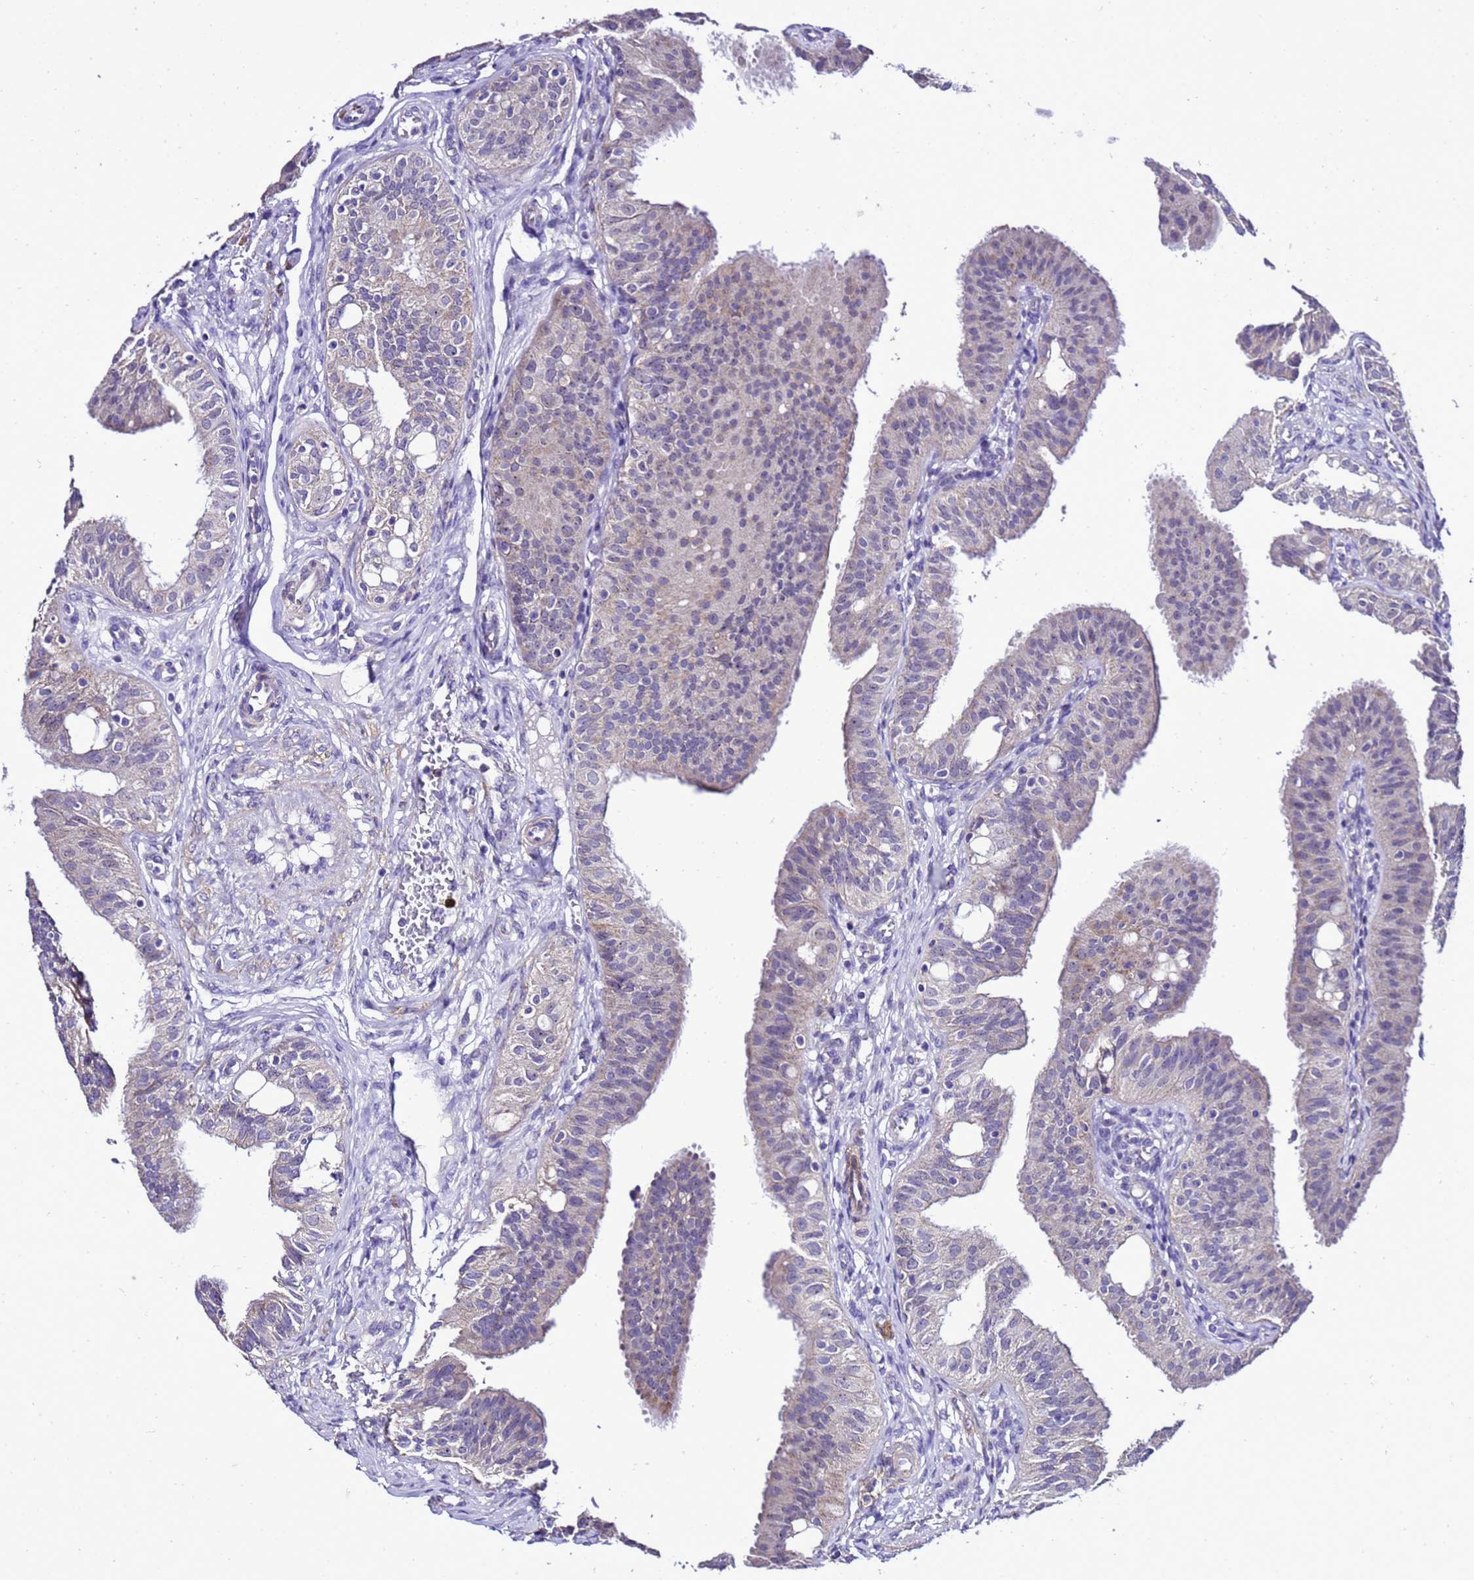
{"staining": {"intensity": "weak", "quantity": "<25%", "location": "cytoplasmic/membranous"}, "tissue": "fallopian tube", "cell_type": "Glandular cells", "image_type": "normal", "snomed": [{"axis": "morphology", "description": "Normal tissue, NOS"}, {"axis": "topography", "description": "Fallopian tube"}, {"axis": "topography", "description": "Ovary"}], "caption": "Micrograph shows no protein staining in glandular cells of unremarkable fallopian tube. (Brightfield microscopy of DAB IHC at high magnification).", "gene": "DPH6", "patient": {"sex": "female", "age": 42}}